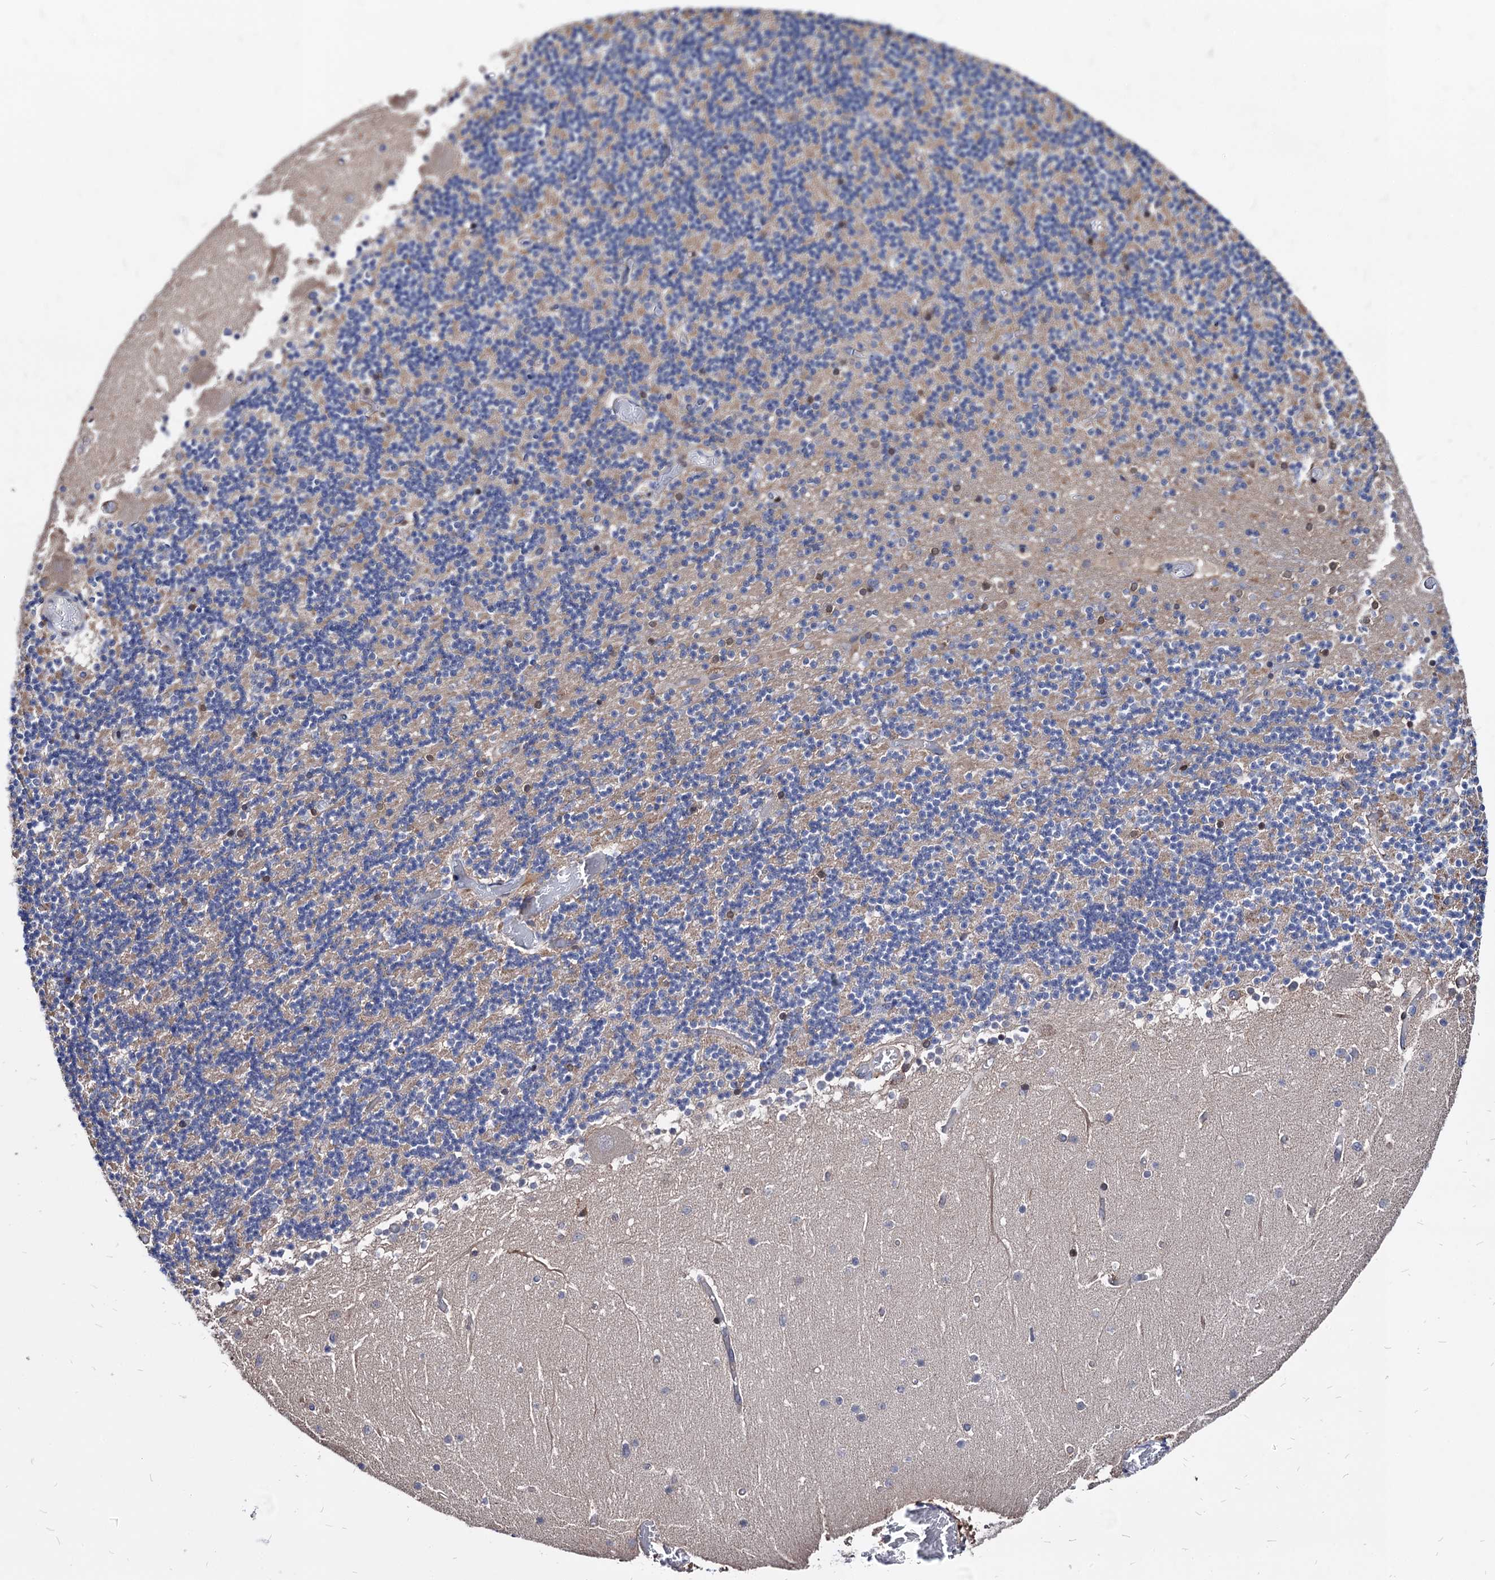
{"staining": {"intensity": "negative", "quantity": "none", "location": "none"}, "tissue": "cerebellum", "cell_type": "Cells in granular layer", "image_type": "normal", "snomed": [{"axis": "morphology", "description": "Normal tissue, NOS"}, {"axis": "topography", "description": "Cerebellum"}], "caption": "The micrograph displays no staining of cells in granular layer in normal cerebellum.", "gene": "CPPED1", "patient": {"sex": "female", "age": 28}}